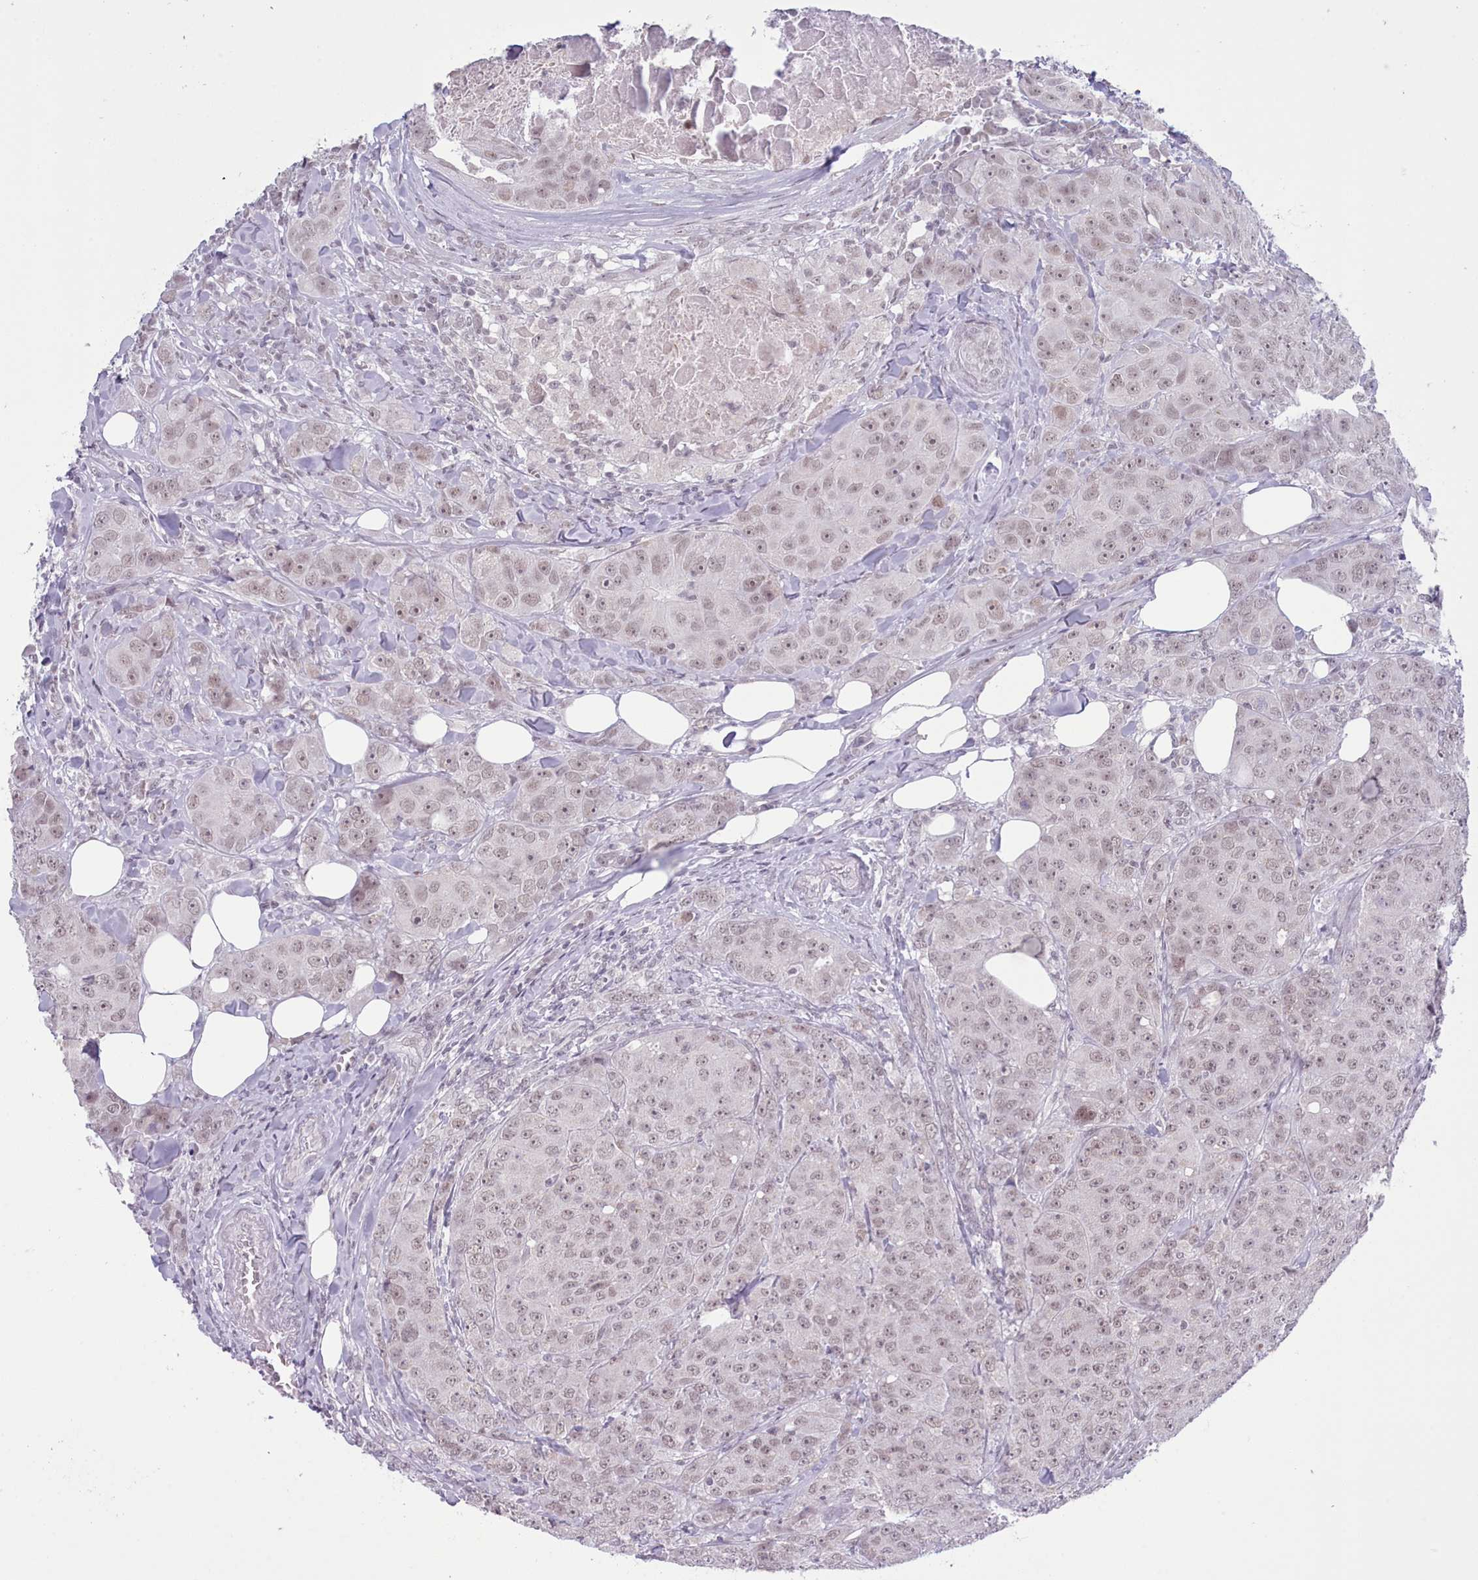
{"staining": {"intensity": "weak", "quantity": ">75%", "location": "nuclear"}, "tissue": "breast cancer", "cell_type": "Tumor cells", "image_type": "cancer", "snomed": [{"axis": "morphology", "description": "Duct carcinoma"}, {"axis": "topography", "description": "Breast"}], "caption": "Intraductal carcinoma (breast) tissue shows weak nuclear staining in about >75% of tumor cells", "gene": "RFX1", "patient": {"sex": "female", "age": 43}}